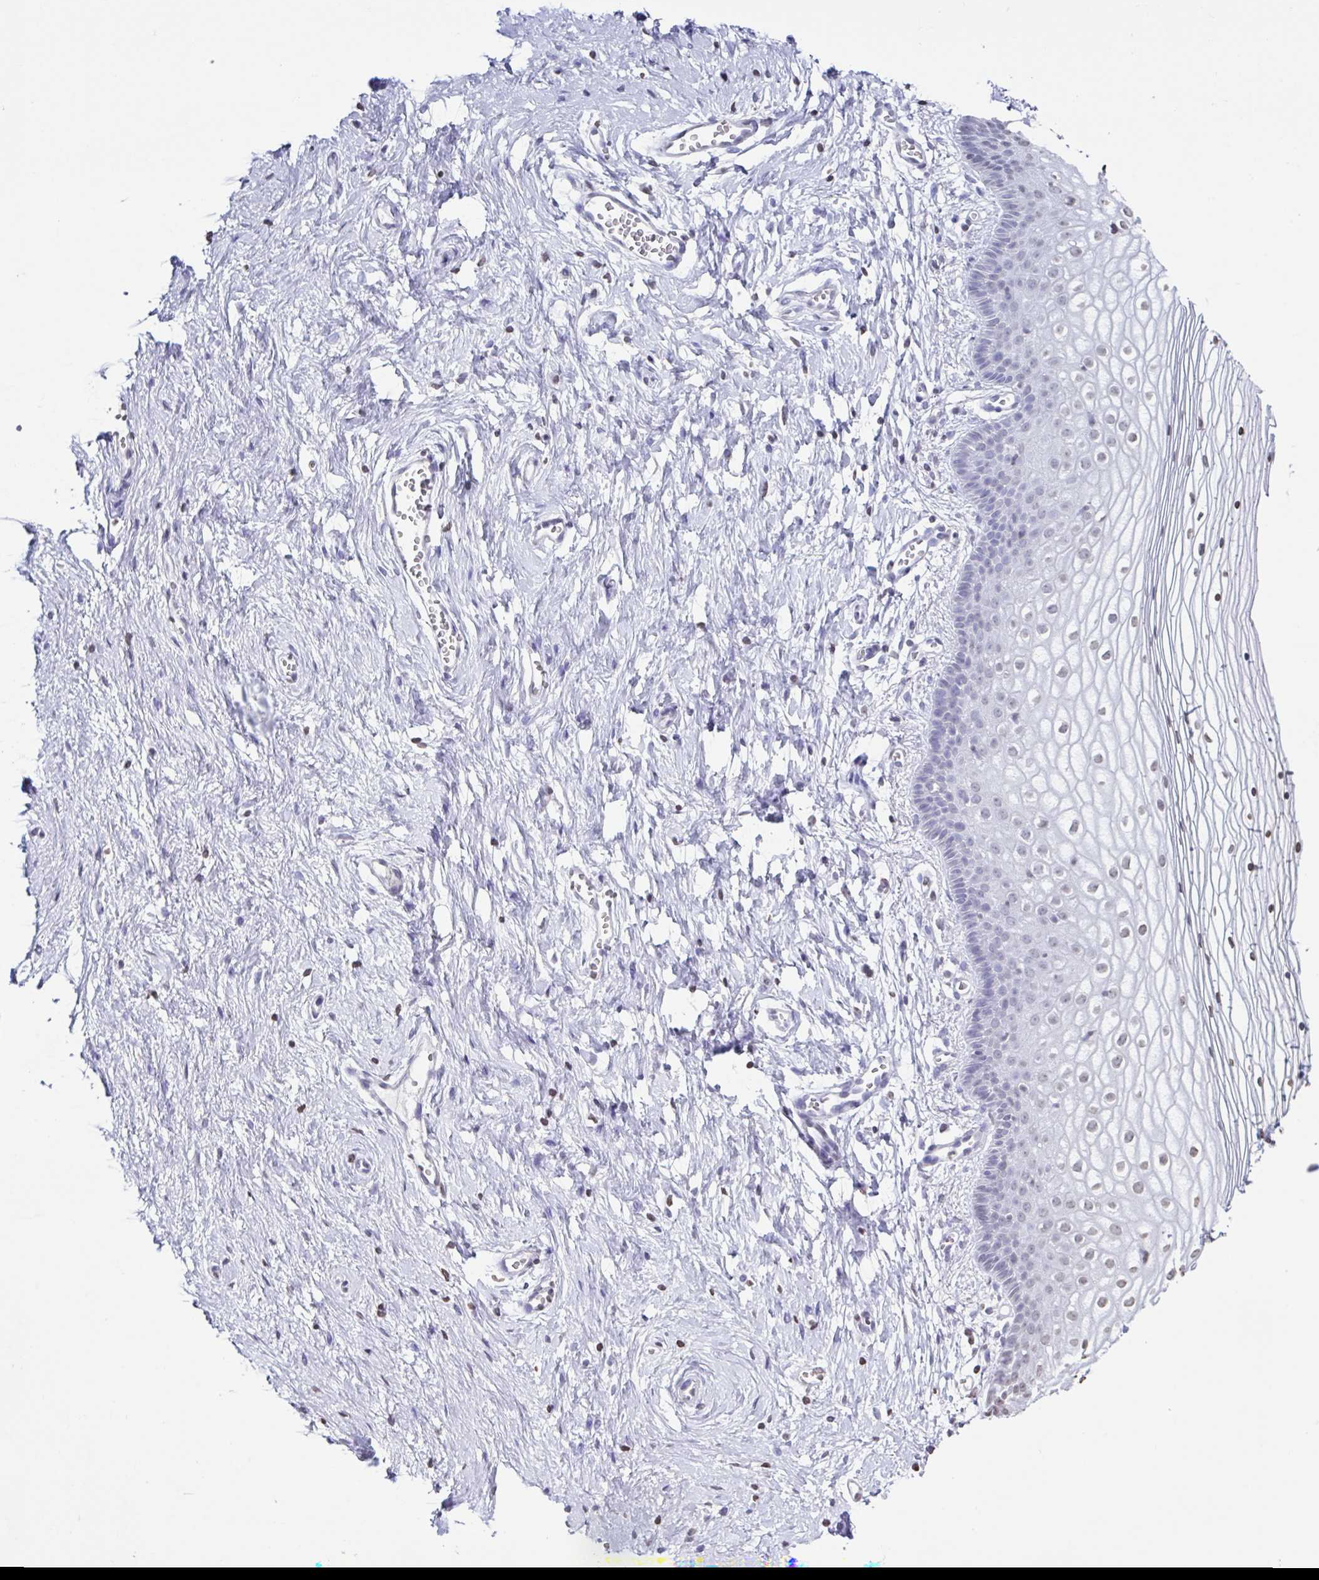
{"staining": {"intensity": "negative", "quantity": "none", "location": "none"}, "tissue": "vagina", "cell_type": "Squamous epithelial cells", "image_type": "normal", "snomed": [{"axis": "morphology", "description": "Normal tissue, NOS"}, {"axis": "topography", "description": "Vagina"}], "caption": "Photomicrograph shows no protein positivity in squamous epithelial cells of unremarkable vagina.", "gene": "VCX2", "patient": {"sex": "female", "age": 56}}